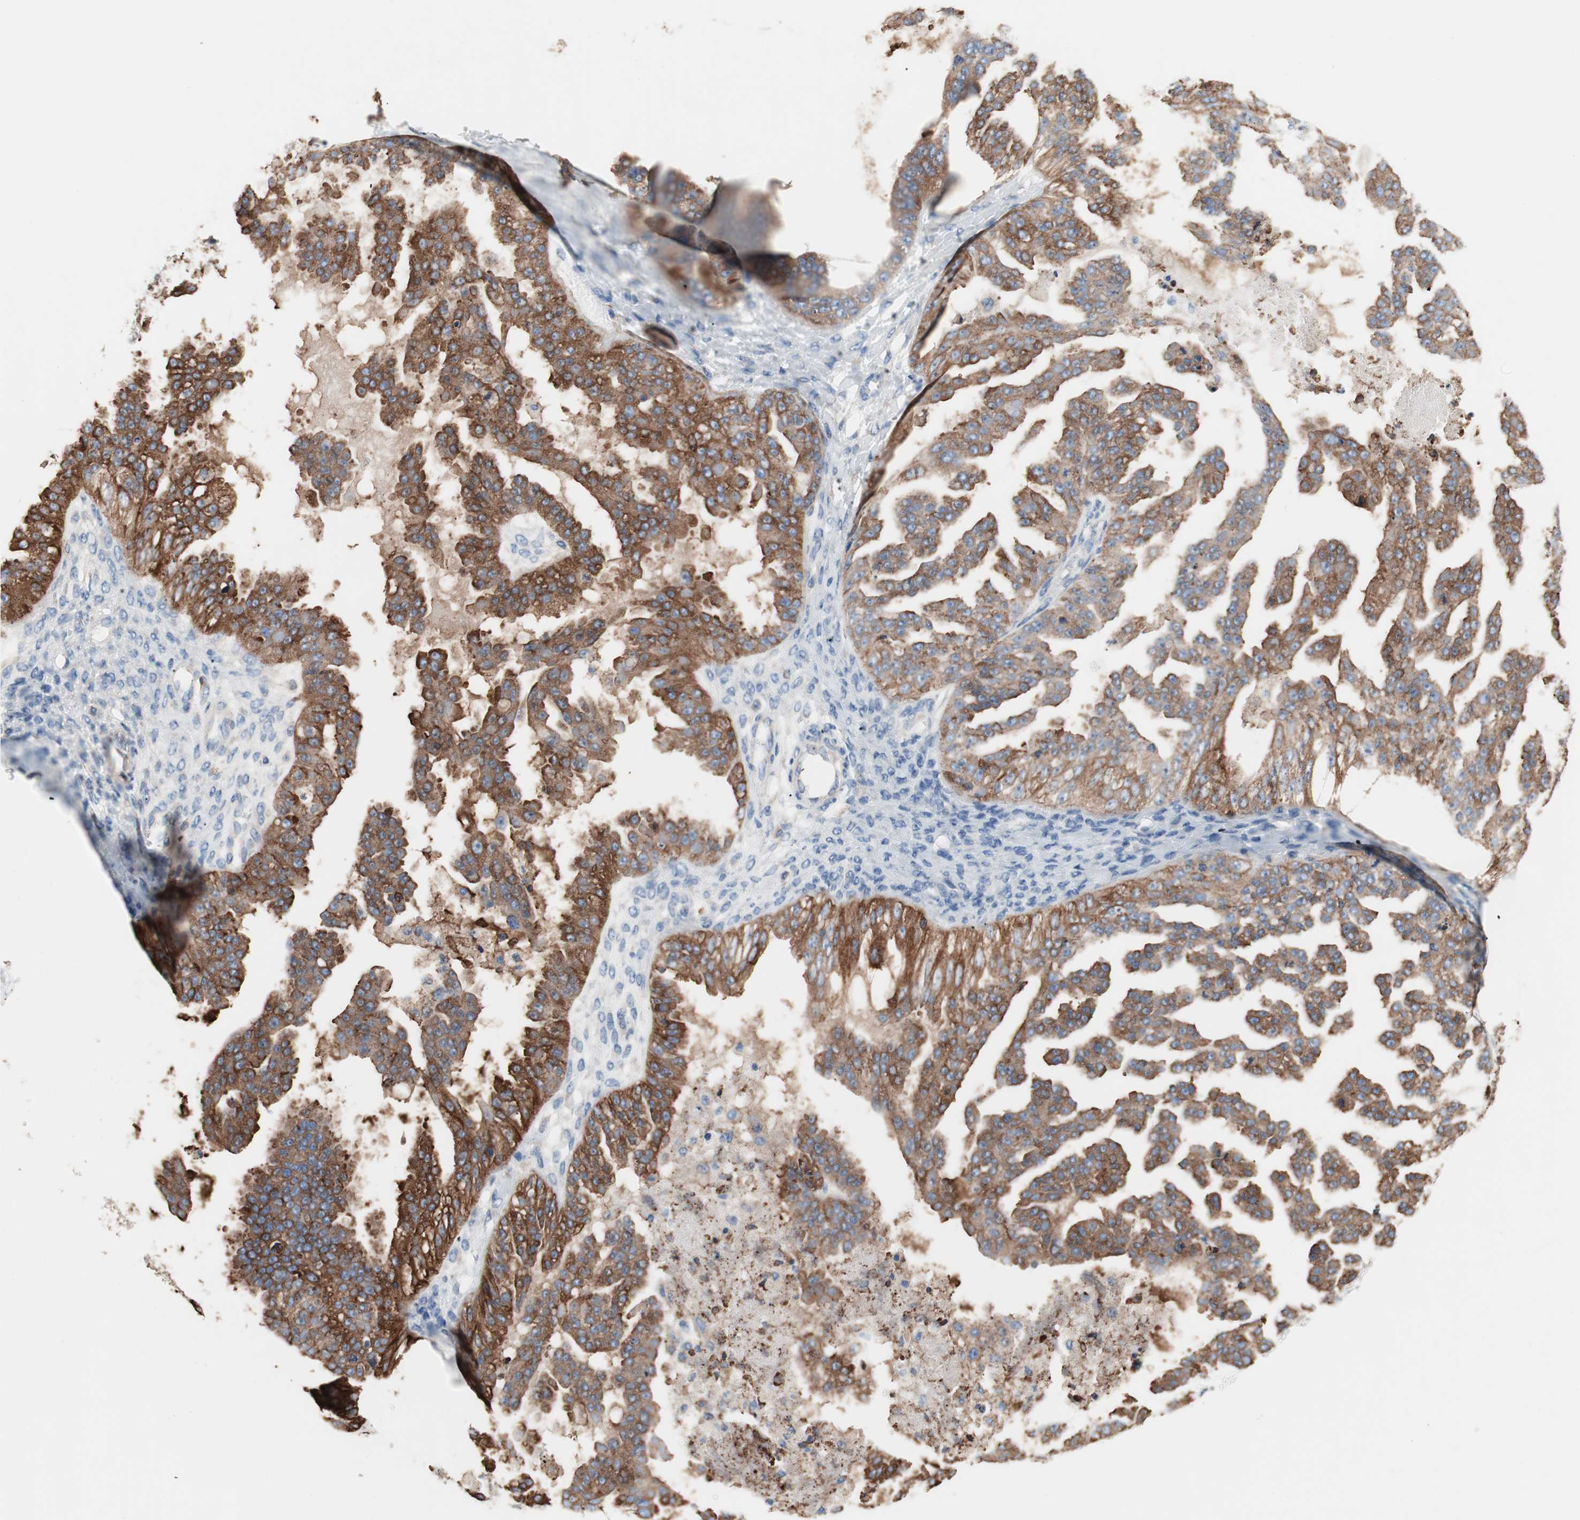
{"staining": {"intensity": "strong", "quantity": ">75%", "location": "cytoplasmic/membranous"}, "tissue": "ovarian cancer", "cell_type": "Tumor cells", "image_type": "cancer", "snomed": [{"axis": "morphology", "description": "Carcinoma, NOS"}, {"axis": "topography", "description": "Soft tissue"}, {"axis": "topography", "description": "Ovary"}], "caption": "This image exhibits immunohistochemistry (IHC) staining of carcinoma (ovarian), with high strong cytoplasmic/membranous expression in approximately >75% of tumor cells.", "gene": "SLC27A4", "patient": {"sex": "female", "age": 54}}